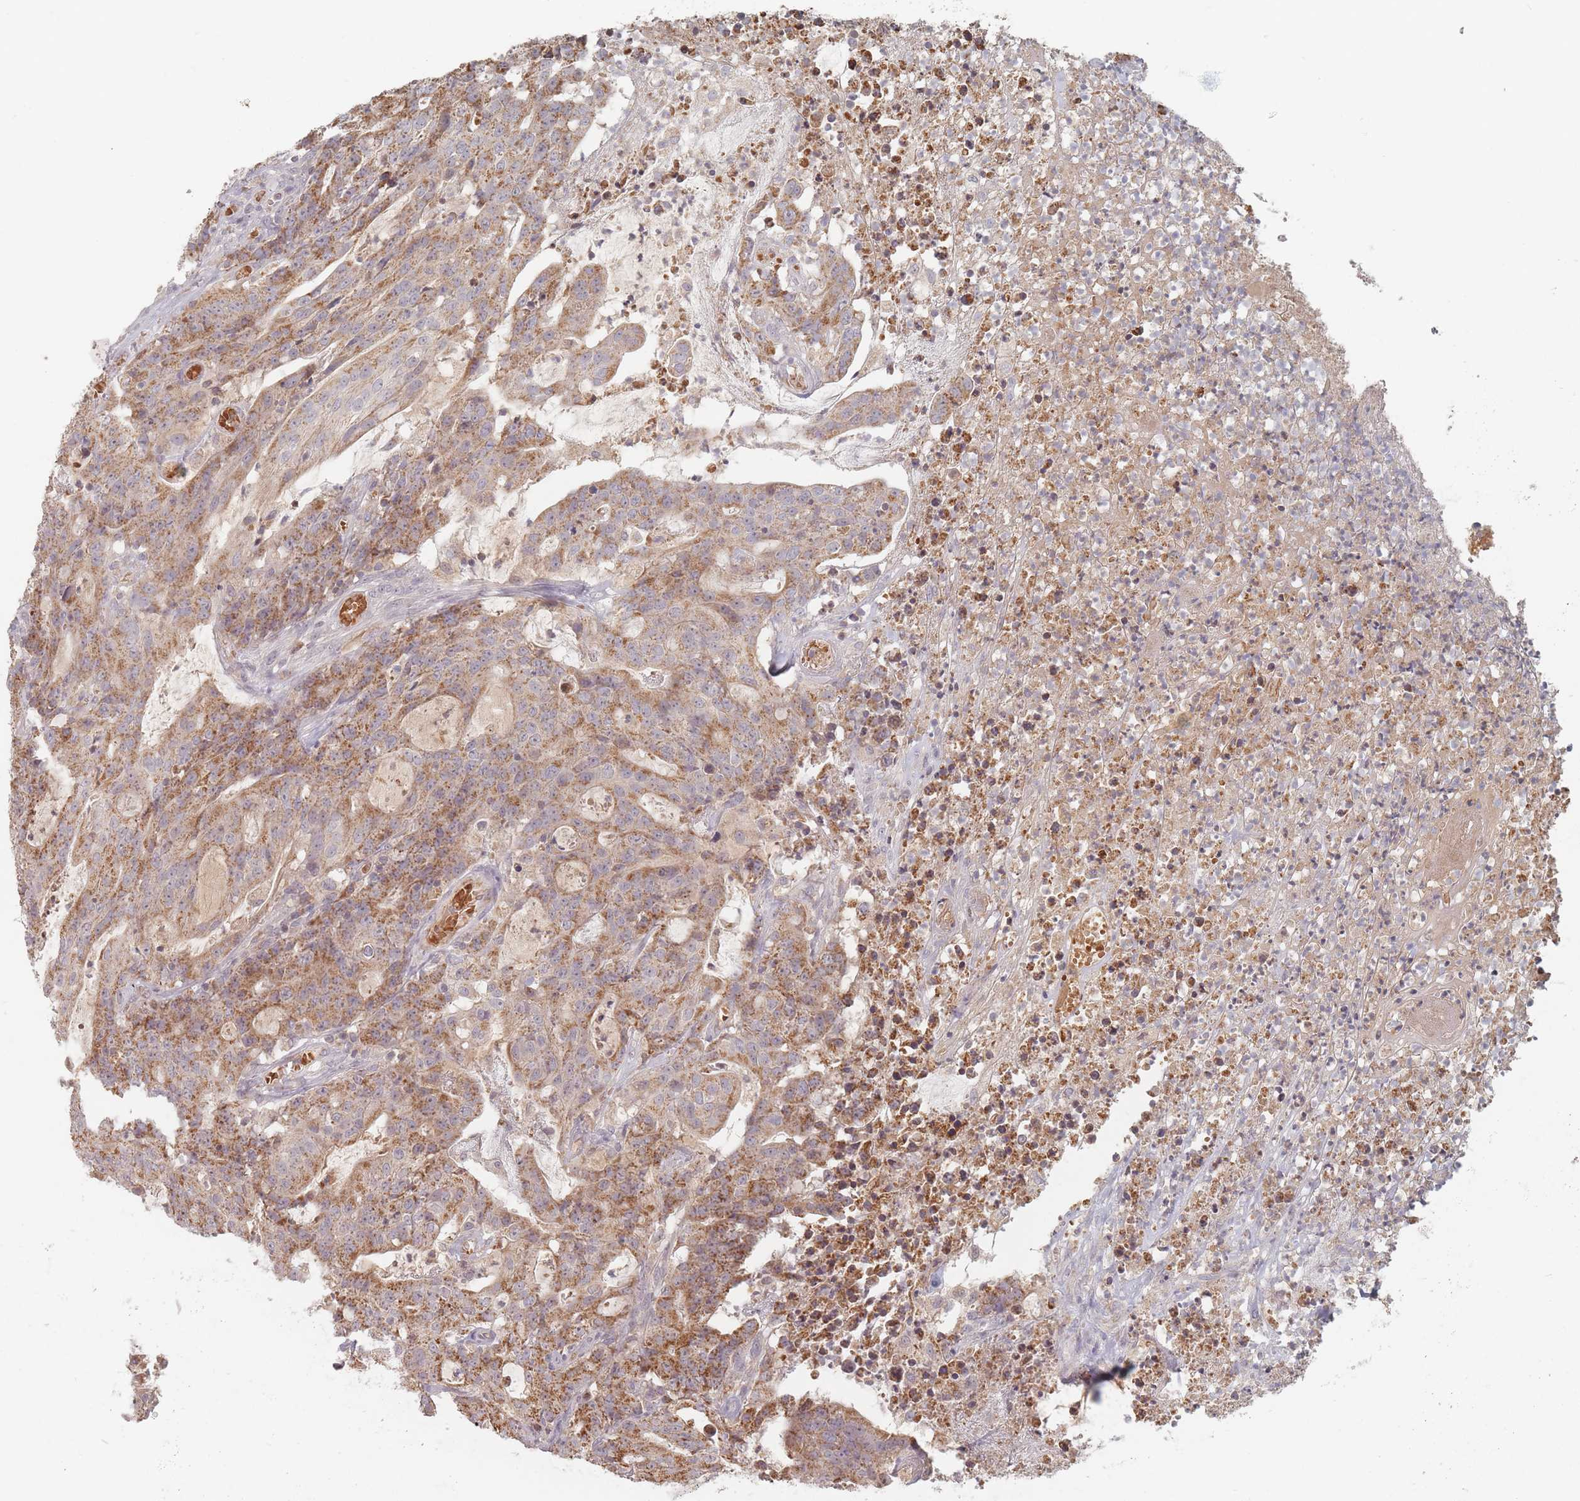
{"staining": {"intensity": "moderate", "quantity": ">75%", "location": "cytoplasmic/membranous"}, "tissue": "colorectal cancer", "cell_type": "Tumor cells", "image_type": "cancer", "snomed": [{"axis": "morphology", "description": "Adenocarcinoma, NOS"}, {"axis": "topography", "description": "Colon"}], "caption": "Immunohistochemical staining of adenocarcinoma (colorectal) reveals medium levels of moderate cytoplasmic/membranous staining in approximately >75% of tumor cells.", "gene": "OR2M4", "patient": {"sex": "male", "age": 83}}